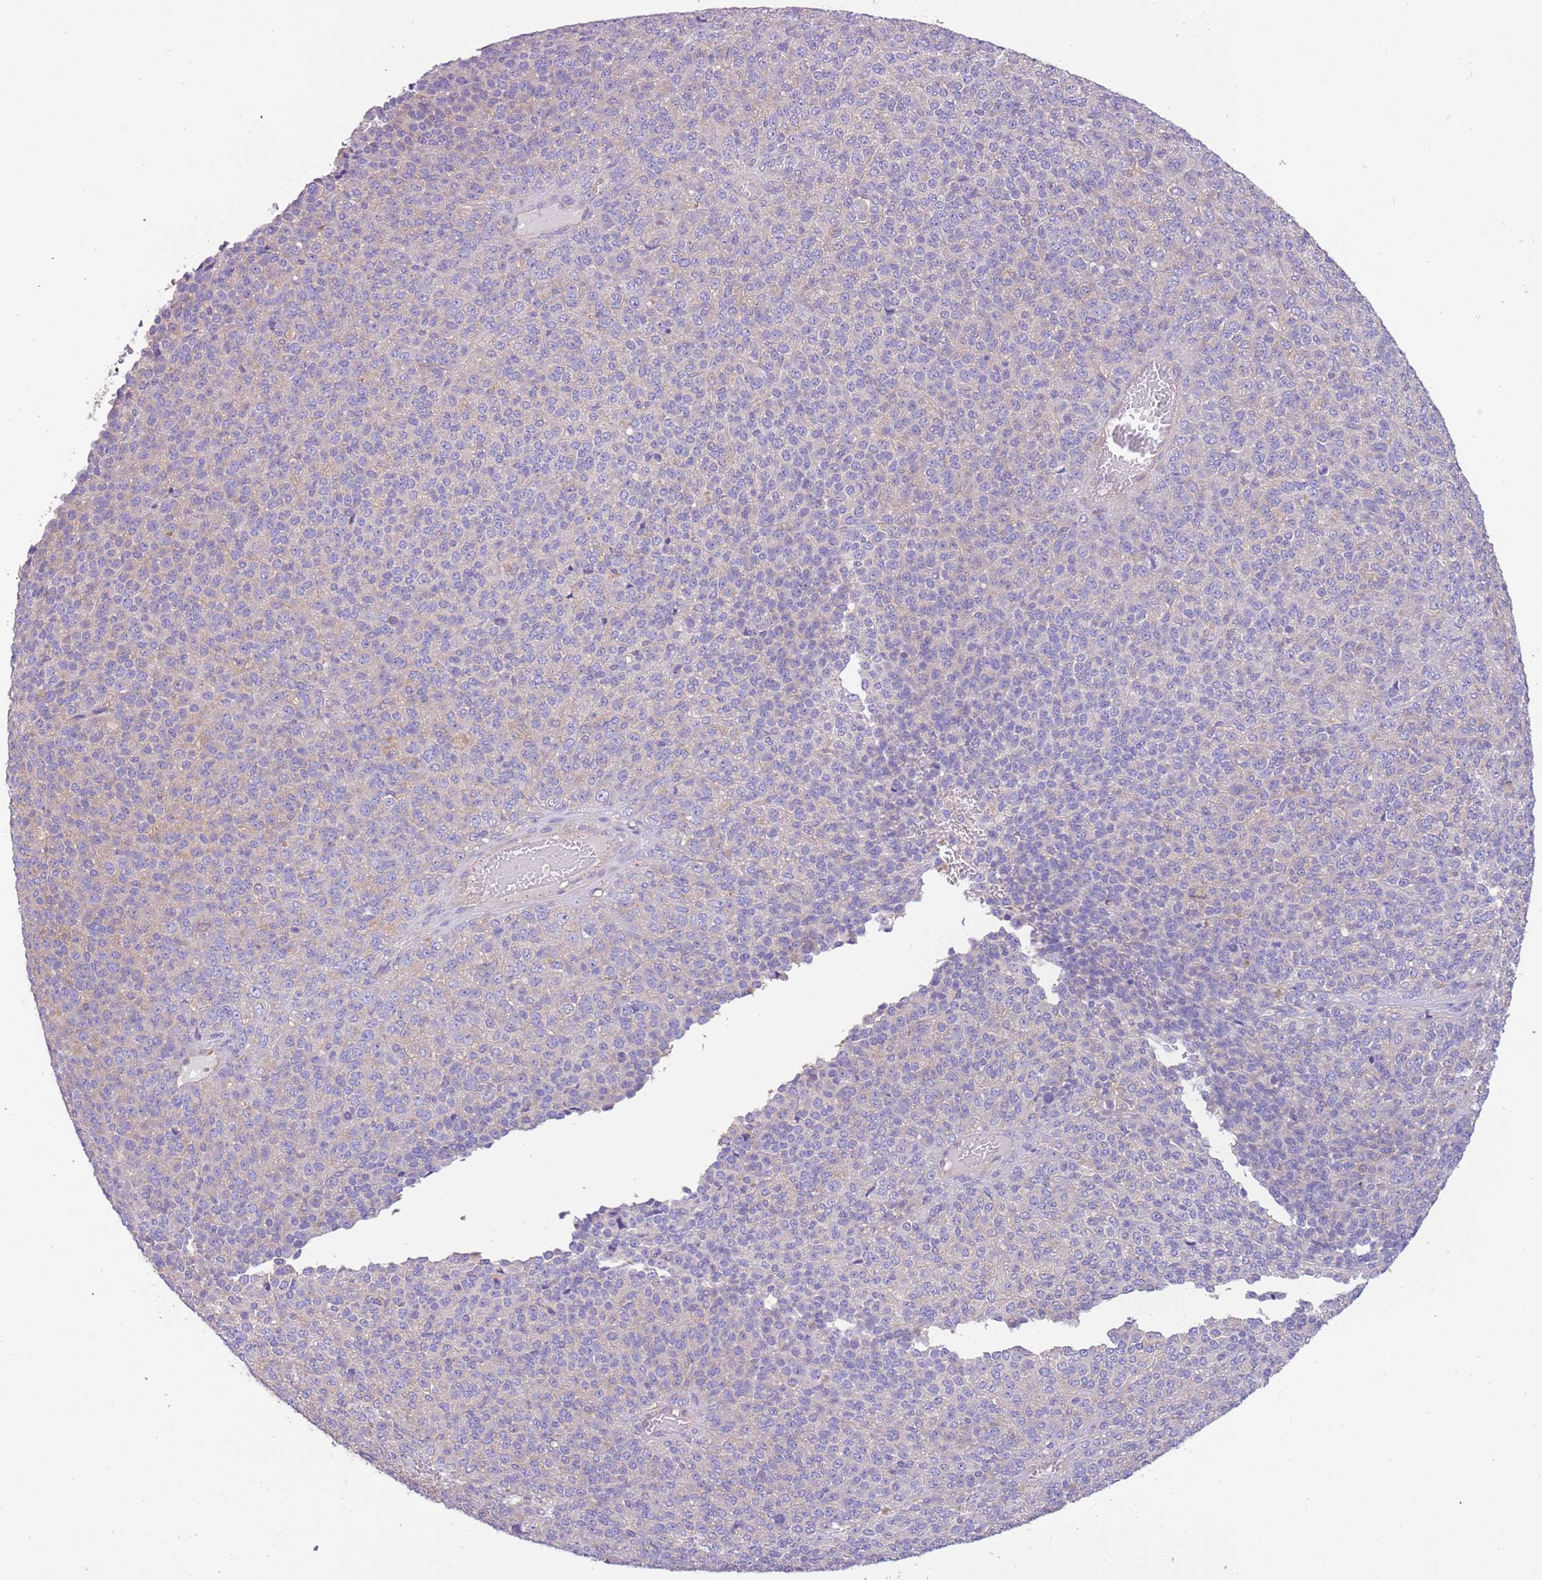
{"staining": {"intensity": "negative", "quantity": "none", "location": "none"}, "tissue": "melanoma", "cell_type": "Tumor cells", "image_type": "cancer", "snomed": [{"axis": "morphology", "description": "Malignant melanoma, Metastatic site"}, {"axis": "topography", "description": "Brain"}], "caption": "High power microscopy image of an immunohistochemistry (IHC) image of malignant melanoma (metastatic site), revealing no significant expression in tumor cells. (DAB IHC with hematoxylin counter stain).", "gene": "NAALADL1", "patient": {"sex": "female", "age": 56}}